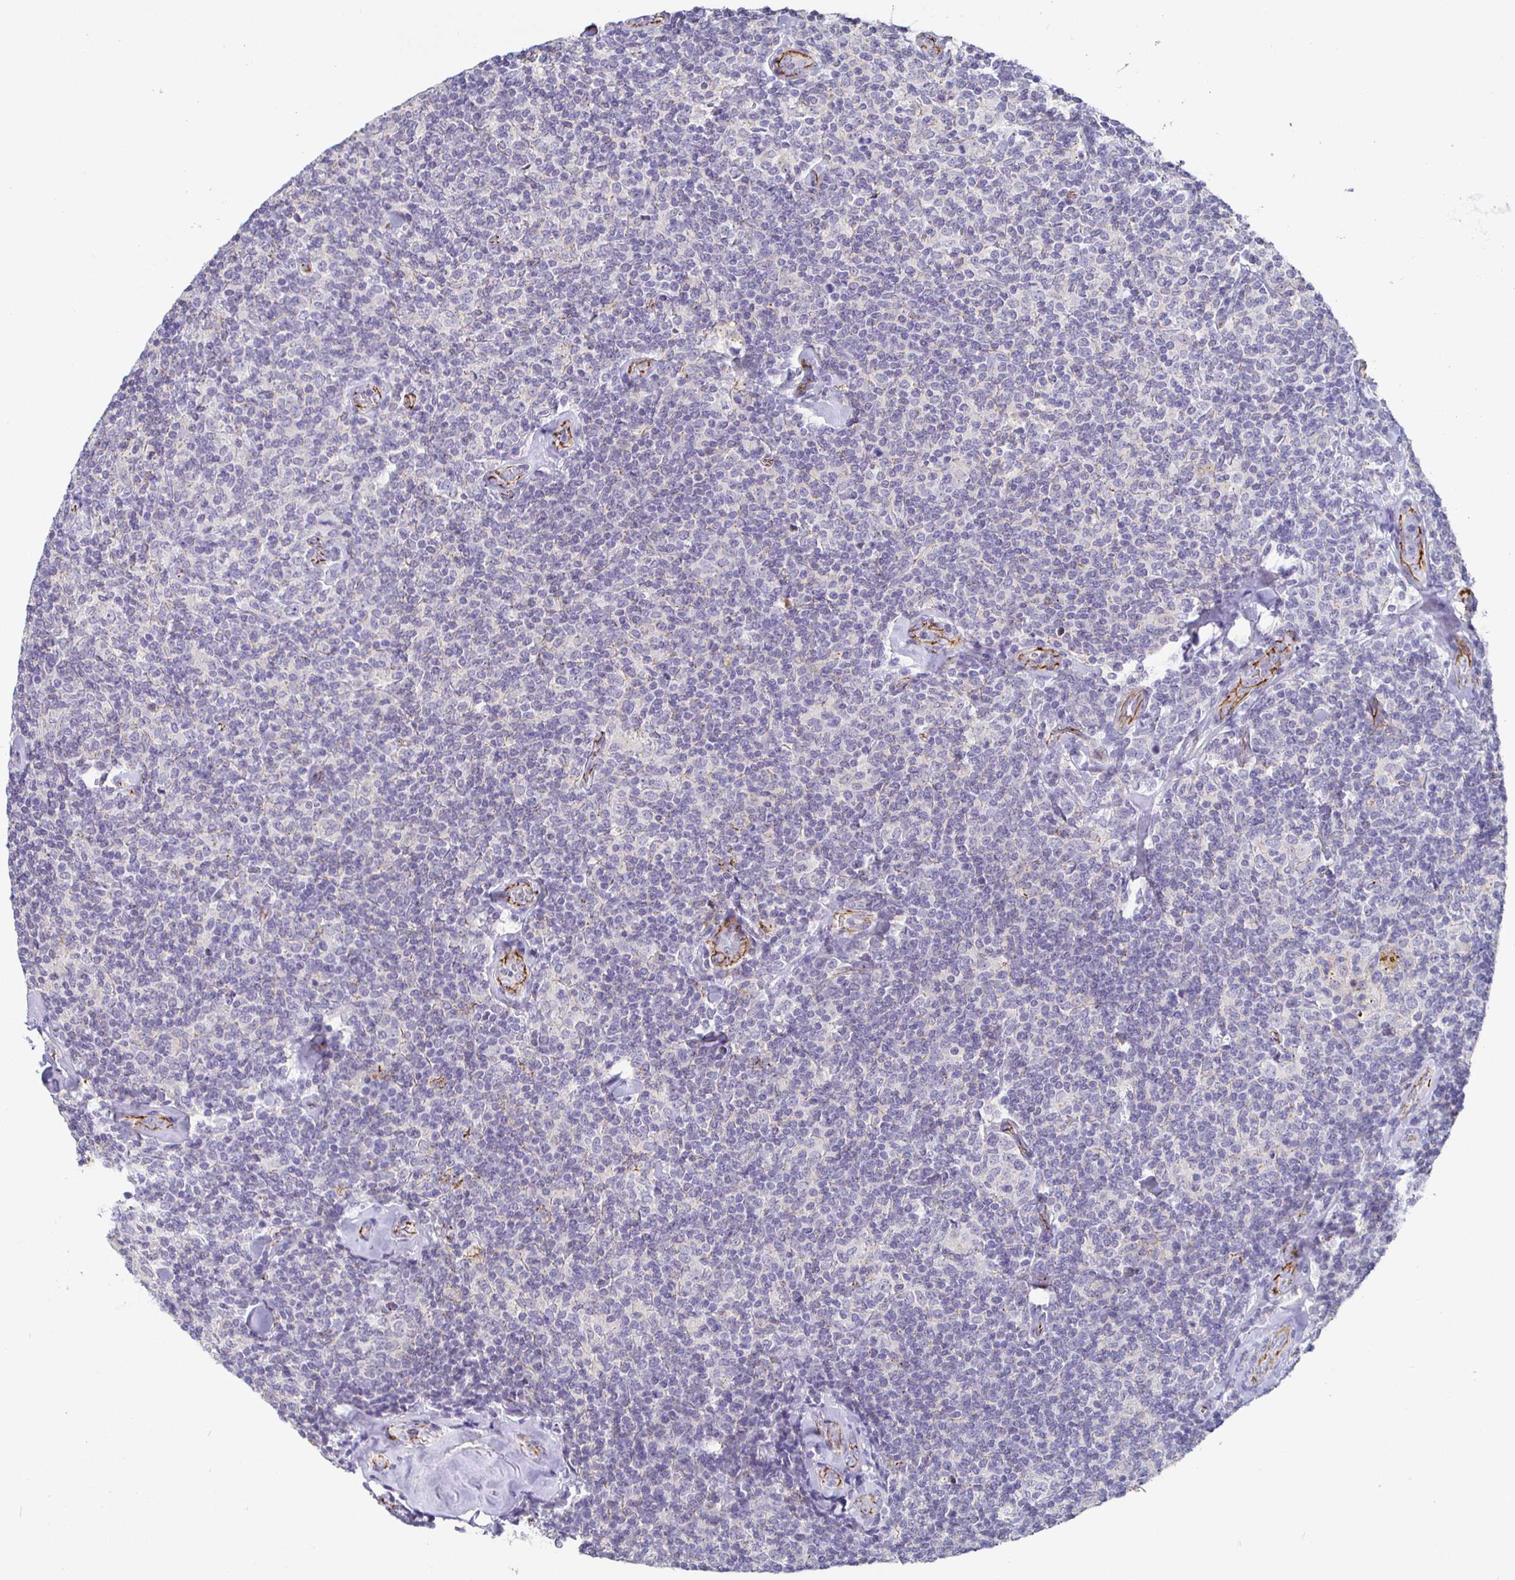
{"staining": {"intensity": "negative", "quantity": "none", "location": "none"}, "tissue": "lymphoma", "cell_type": "Tumor cells", "image_type": "cancer", "snomed": [{"axis": "morphology", "description": "Malignant lymphoma, non-Hodgkin's type, Low grade"}, {"axis": "topography", "description": "Lymph node"}], "caption": "Tumor cells show no significant protein expression in malignant lymphoma, non-Hodgkin's type (low-grade). (Brightfield microscopy of DAB immunohistochemistry (IHC) at high magnification).", "gene": "PIWIL3", "patient": {"sex": "female", "age": 56}}